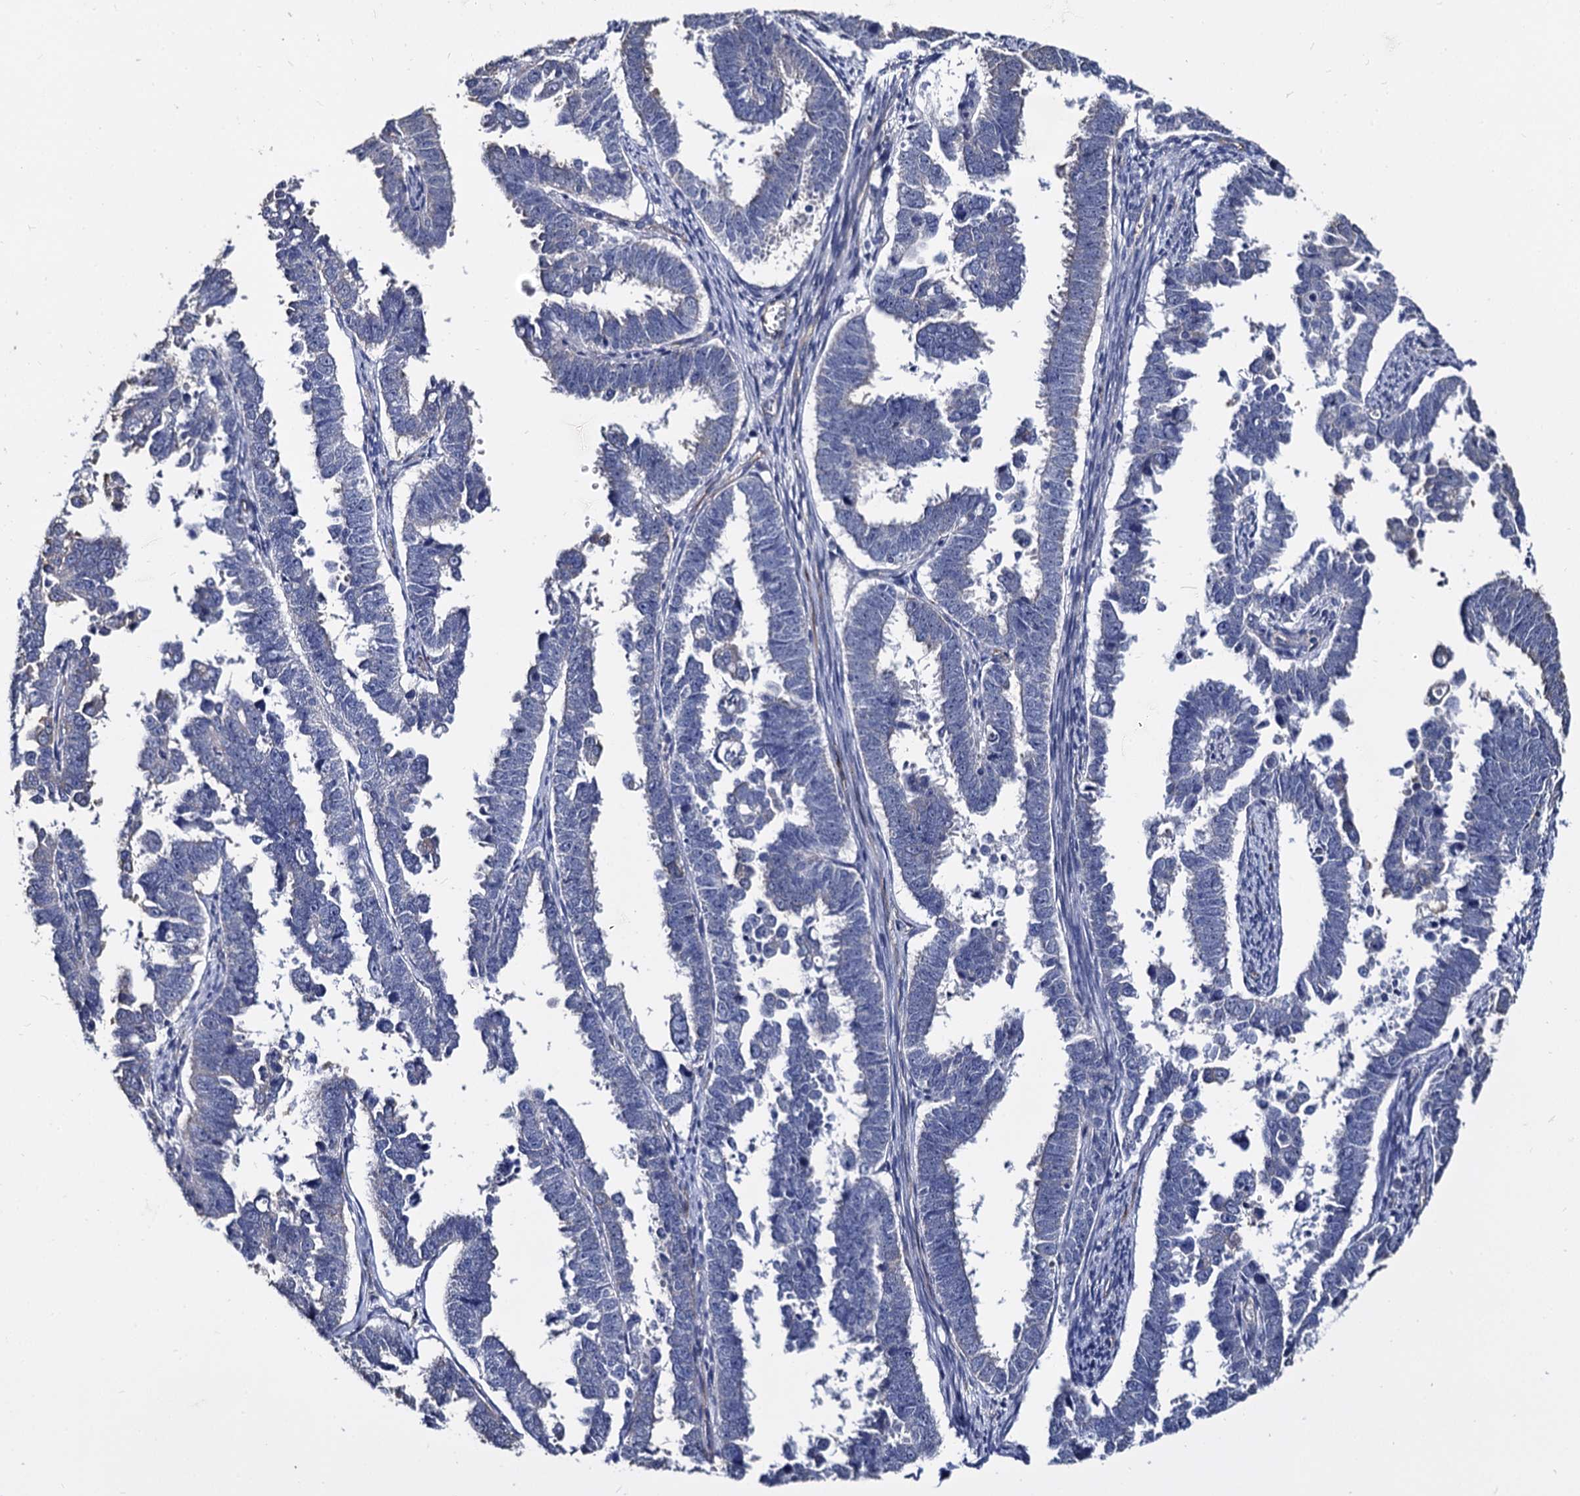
{"staining": {"intensity": "negative", "quantity": "none", "location": "none"}, "tissue": "endometrial cancer", "cell_type": "Tumor cells", "image_type": "cancer", "snomed": [{"axis": "morphology", "description": "Adenocarcinoma, NOS"}, {"axis": "topography", "description": "Endometrium"}], "caption": "A histopathology image of endometrial adenocarcinoma stained for a protein shows no brown staining in tumor cells.", "gene": "CBFB", "patient": {"sex": "female", "age": 75}}